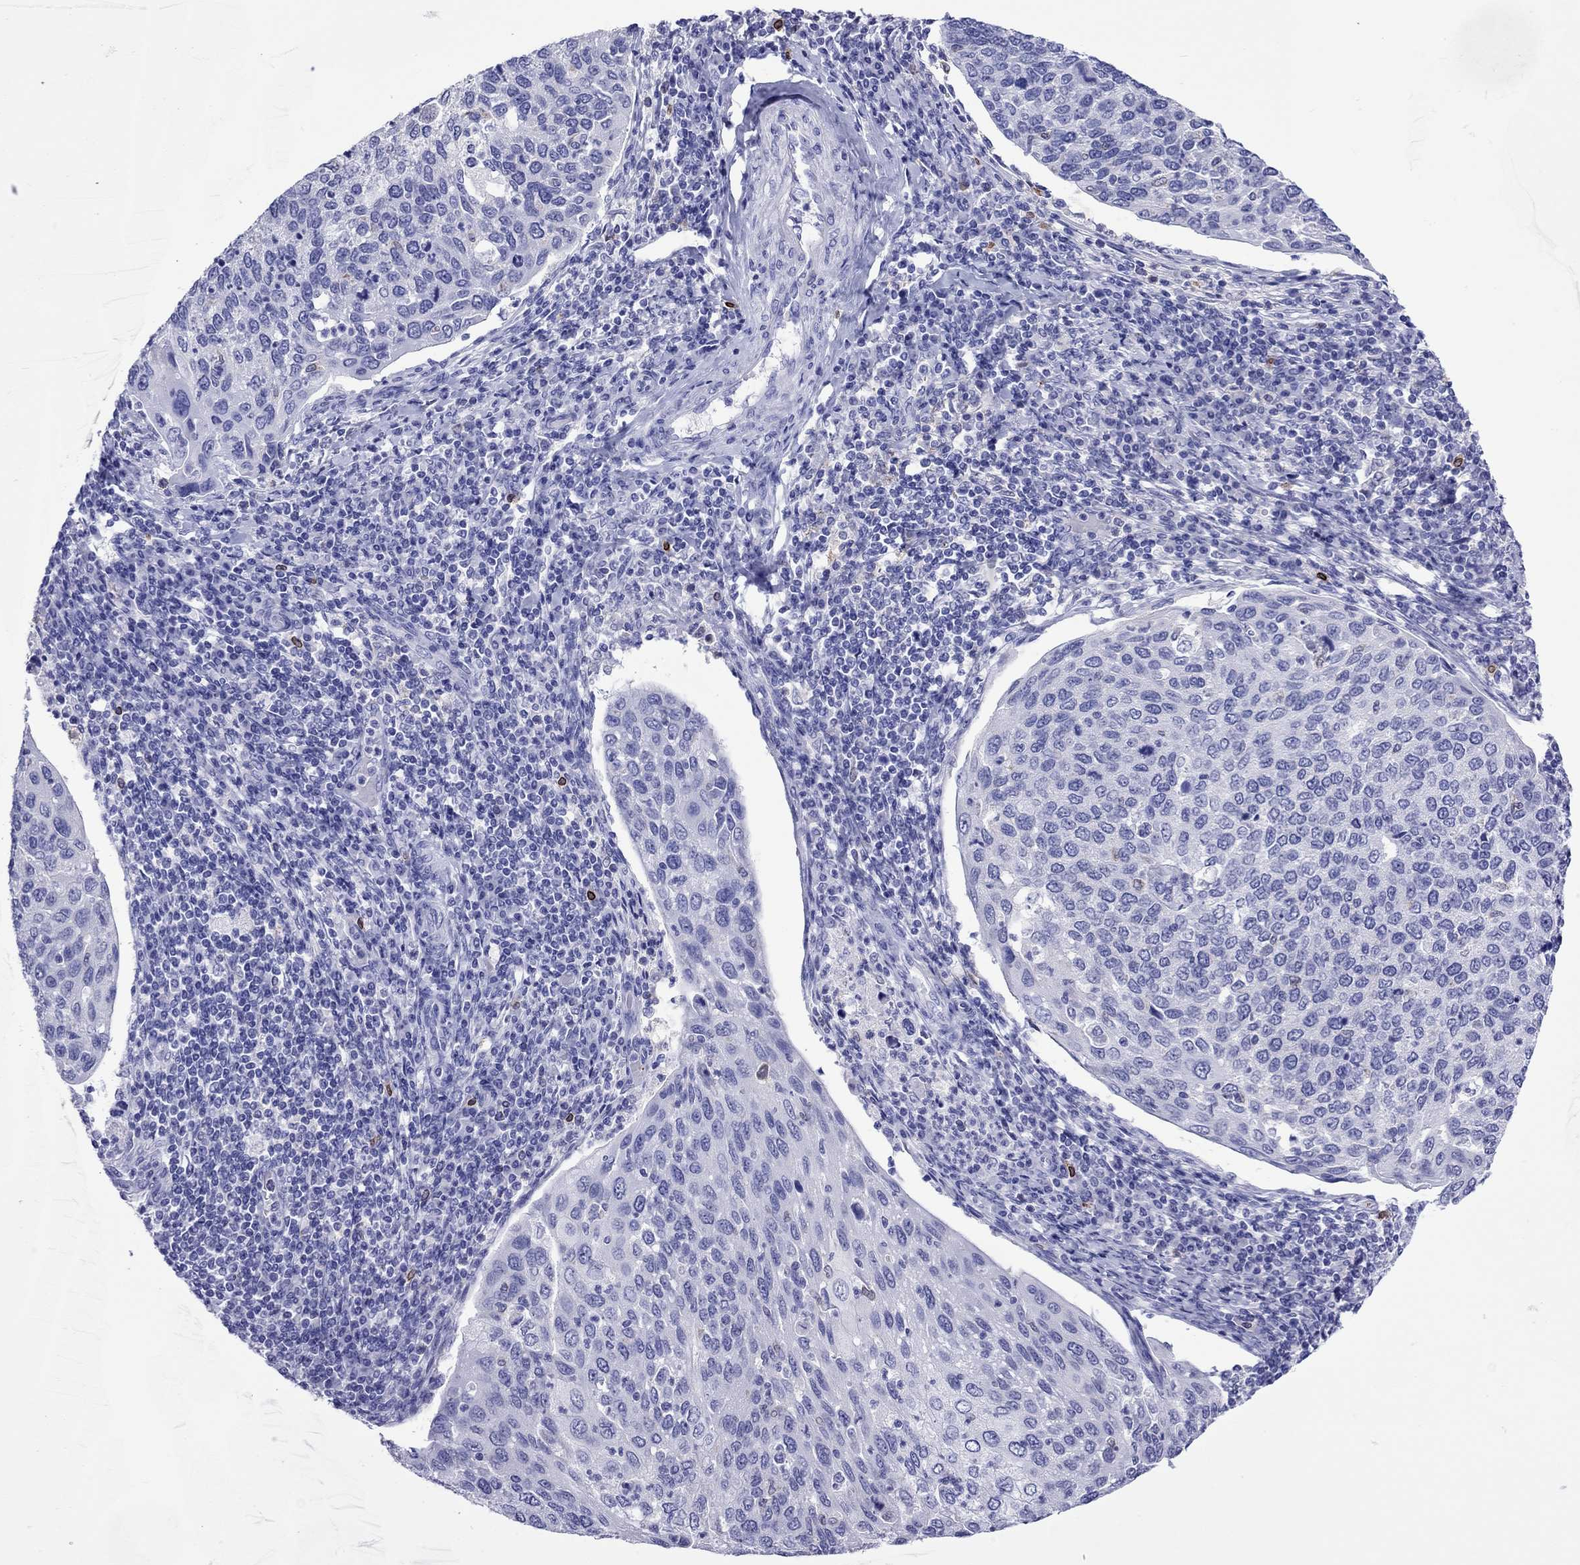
{"staining": {"intensity": "negative", "quantity": "none", "location": "none"}, "tissue": "cervical cancer", "cell_type": "Tumor cells", "image_type": "cancer", "snomed": [{"axis": "morphology", "description": "Squamous cell carcinoma, NOS"}, {"axis": "topography", "description": "Cervix"}], "caption": "Human cervical squamous cell carcinoma stained for a protein using immunohistochemistry shows no expression in tumor cells.", "gene": "ADORA2A", "patient": {"sex": "female", "age": 54}}